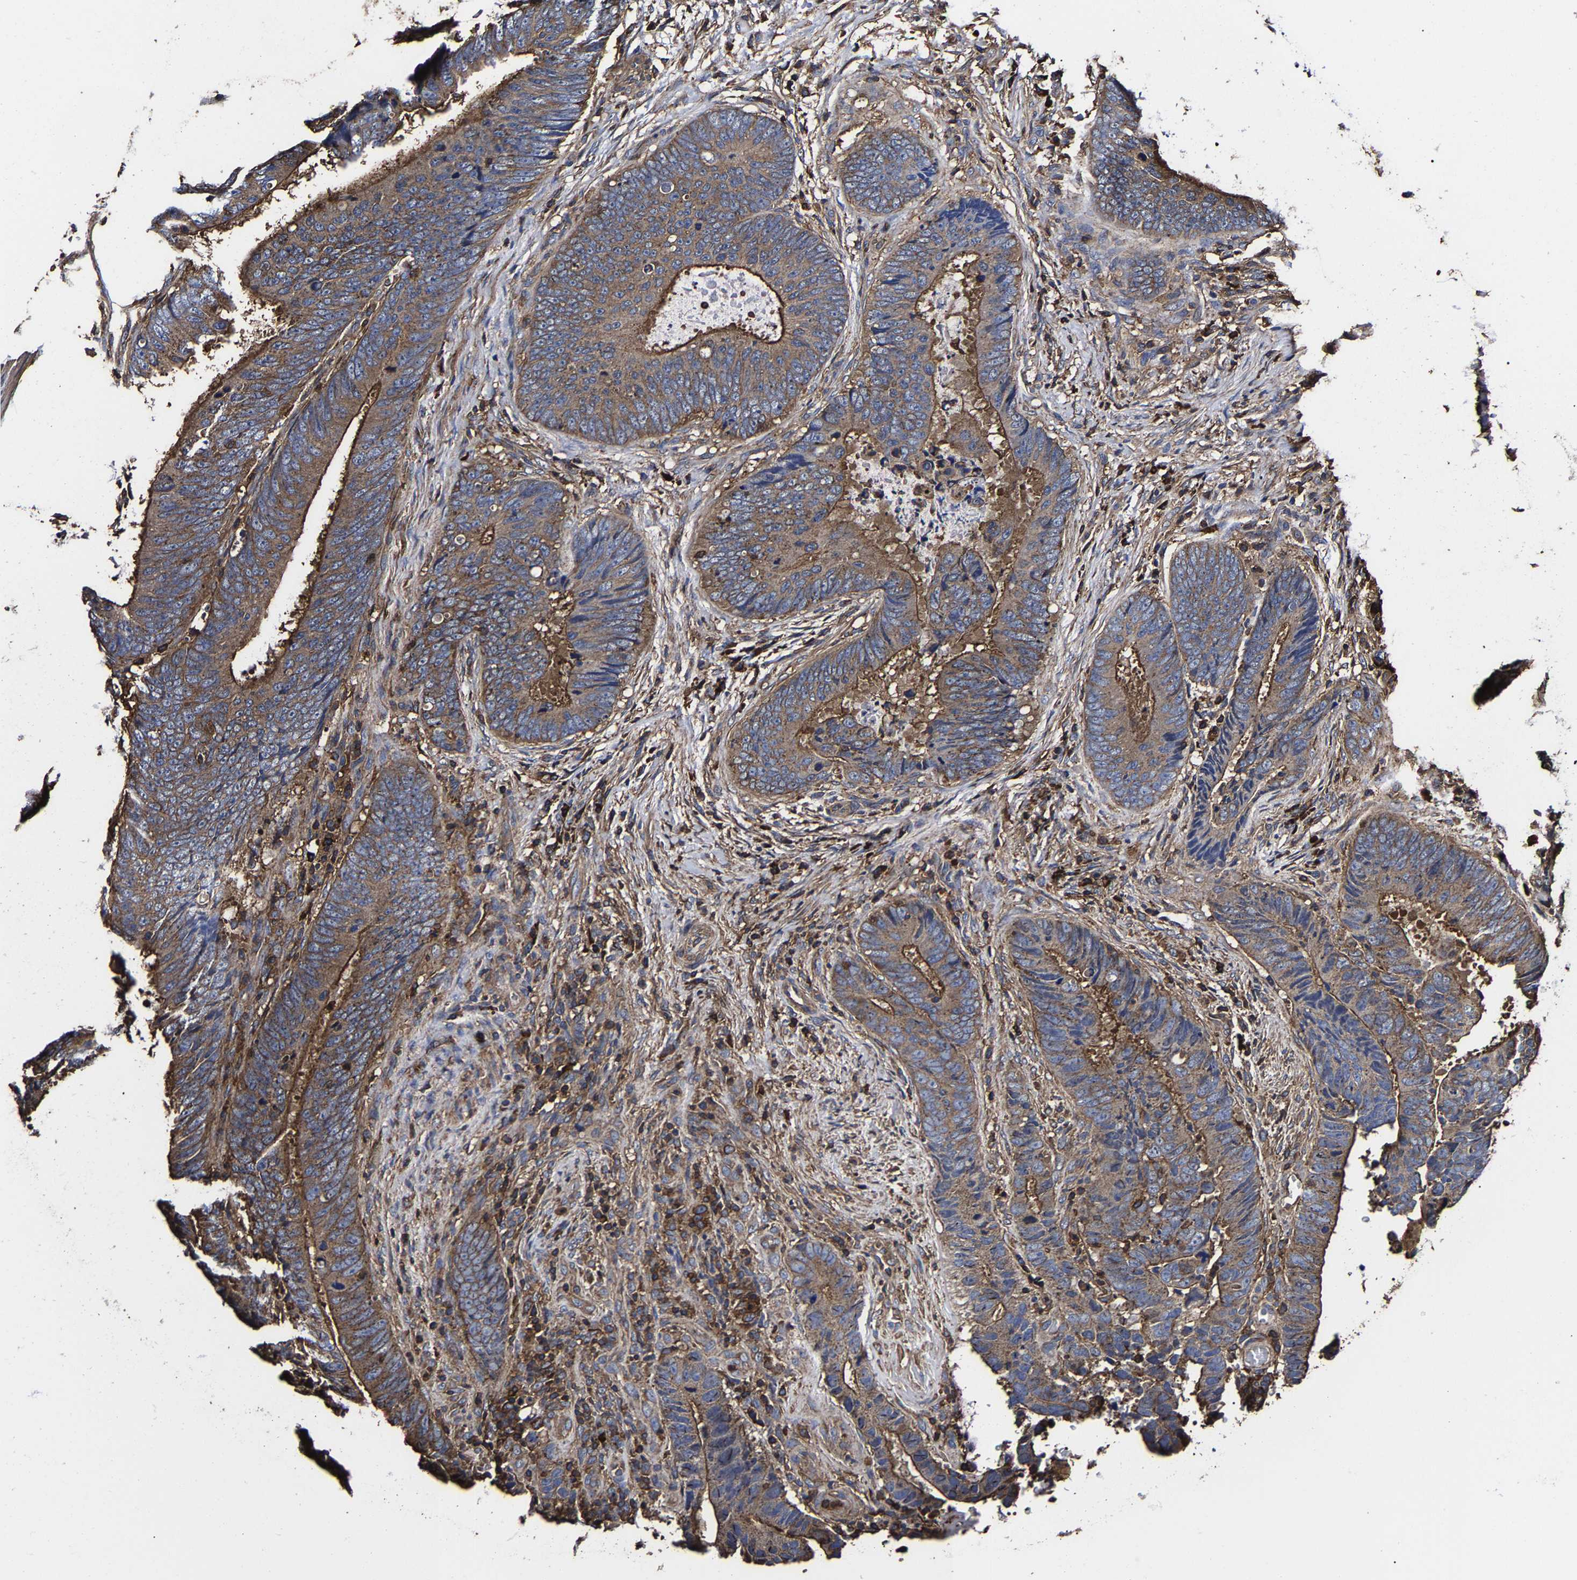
{"staining": {"intensity": "moderate", "quantity": ">75%", "location": "cytoplasmic/membranous"}, "tissue": "colorectal cancer", "cell_type": "Tumor cells", "image_type": "cancer", "snomed": [{"axis": "morphology", "description": "Adenocarcinoma, NOS"}, {"axis": "topography", "description": "Colon"}], "caption": "Moderate cytoplasmic/membranous protein expression is seen in approximately >75% of tumor cells in adenocarcinoma (colorectal). The protein of interest is stained brown, and the nuclei are stained in blue (DAB IHC with brightfield microscopy, high magnification).", "gene": "SSH3", "patient": {"sex": "male", "age": 56}}